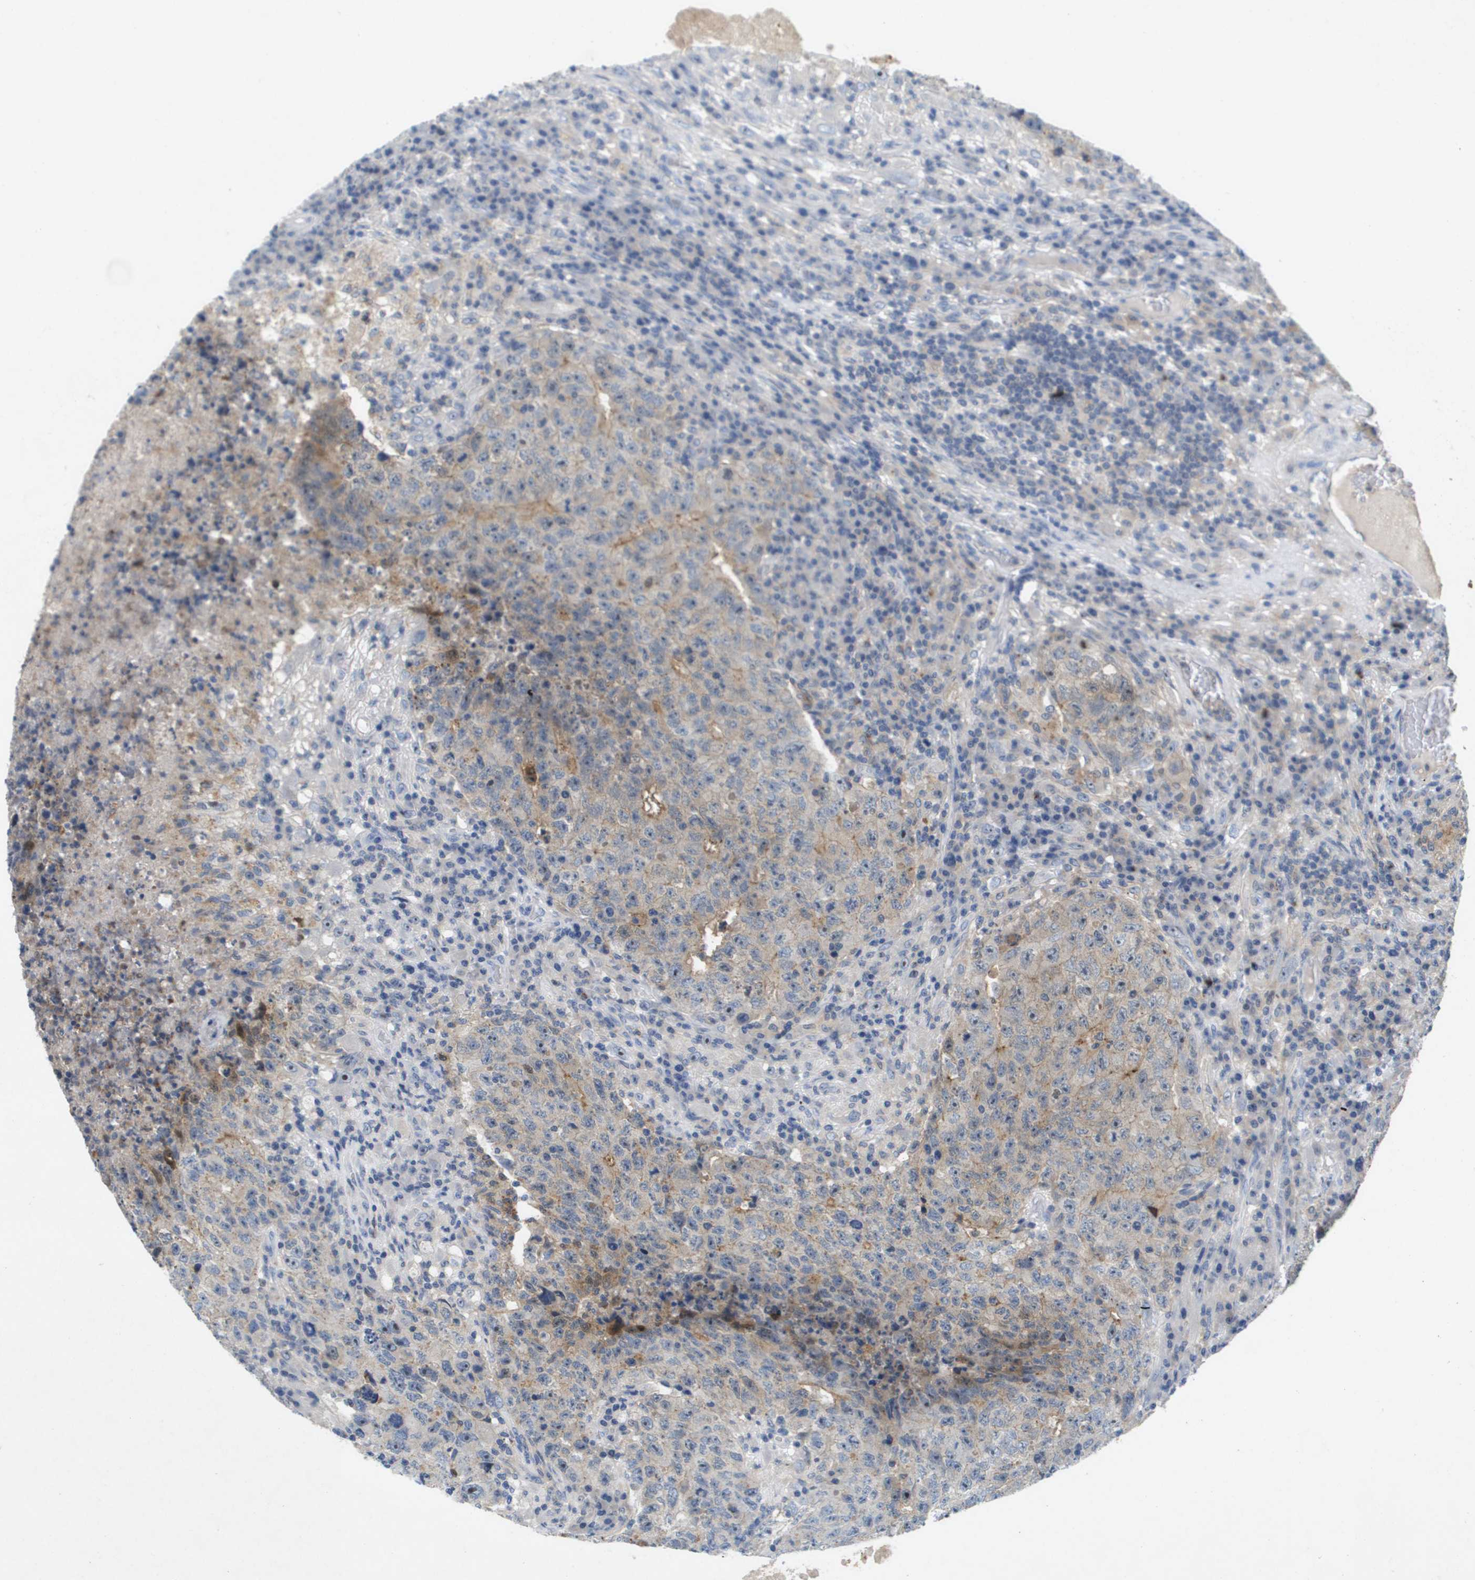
{"staining": {"intensity": "weak", "quantity": "<25%", "location": "cytoplasmic/membranous"}, "tissue": "testis cancer", "cell_type": "Tumor cells", "image_type": "cancer", "snomed": [{"axis": "morphology", "description": "Necrosis, NOS"}, {"axis": "morphology", "description": "Carcinoma, Embryonal, NOS"}, {"axis": "topography", "description": "Testis"}], "caption": "IHC histopathology image of neoplastic tissue: human testis embryonal carcinoma stained with DAB (3,3'-diaminobenzidine) reveals no significant protein positivity in tumor cells.", "gene": "LIPG", "patient": {"sex": "male", "age": 19}}